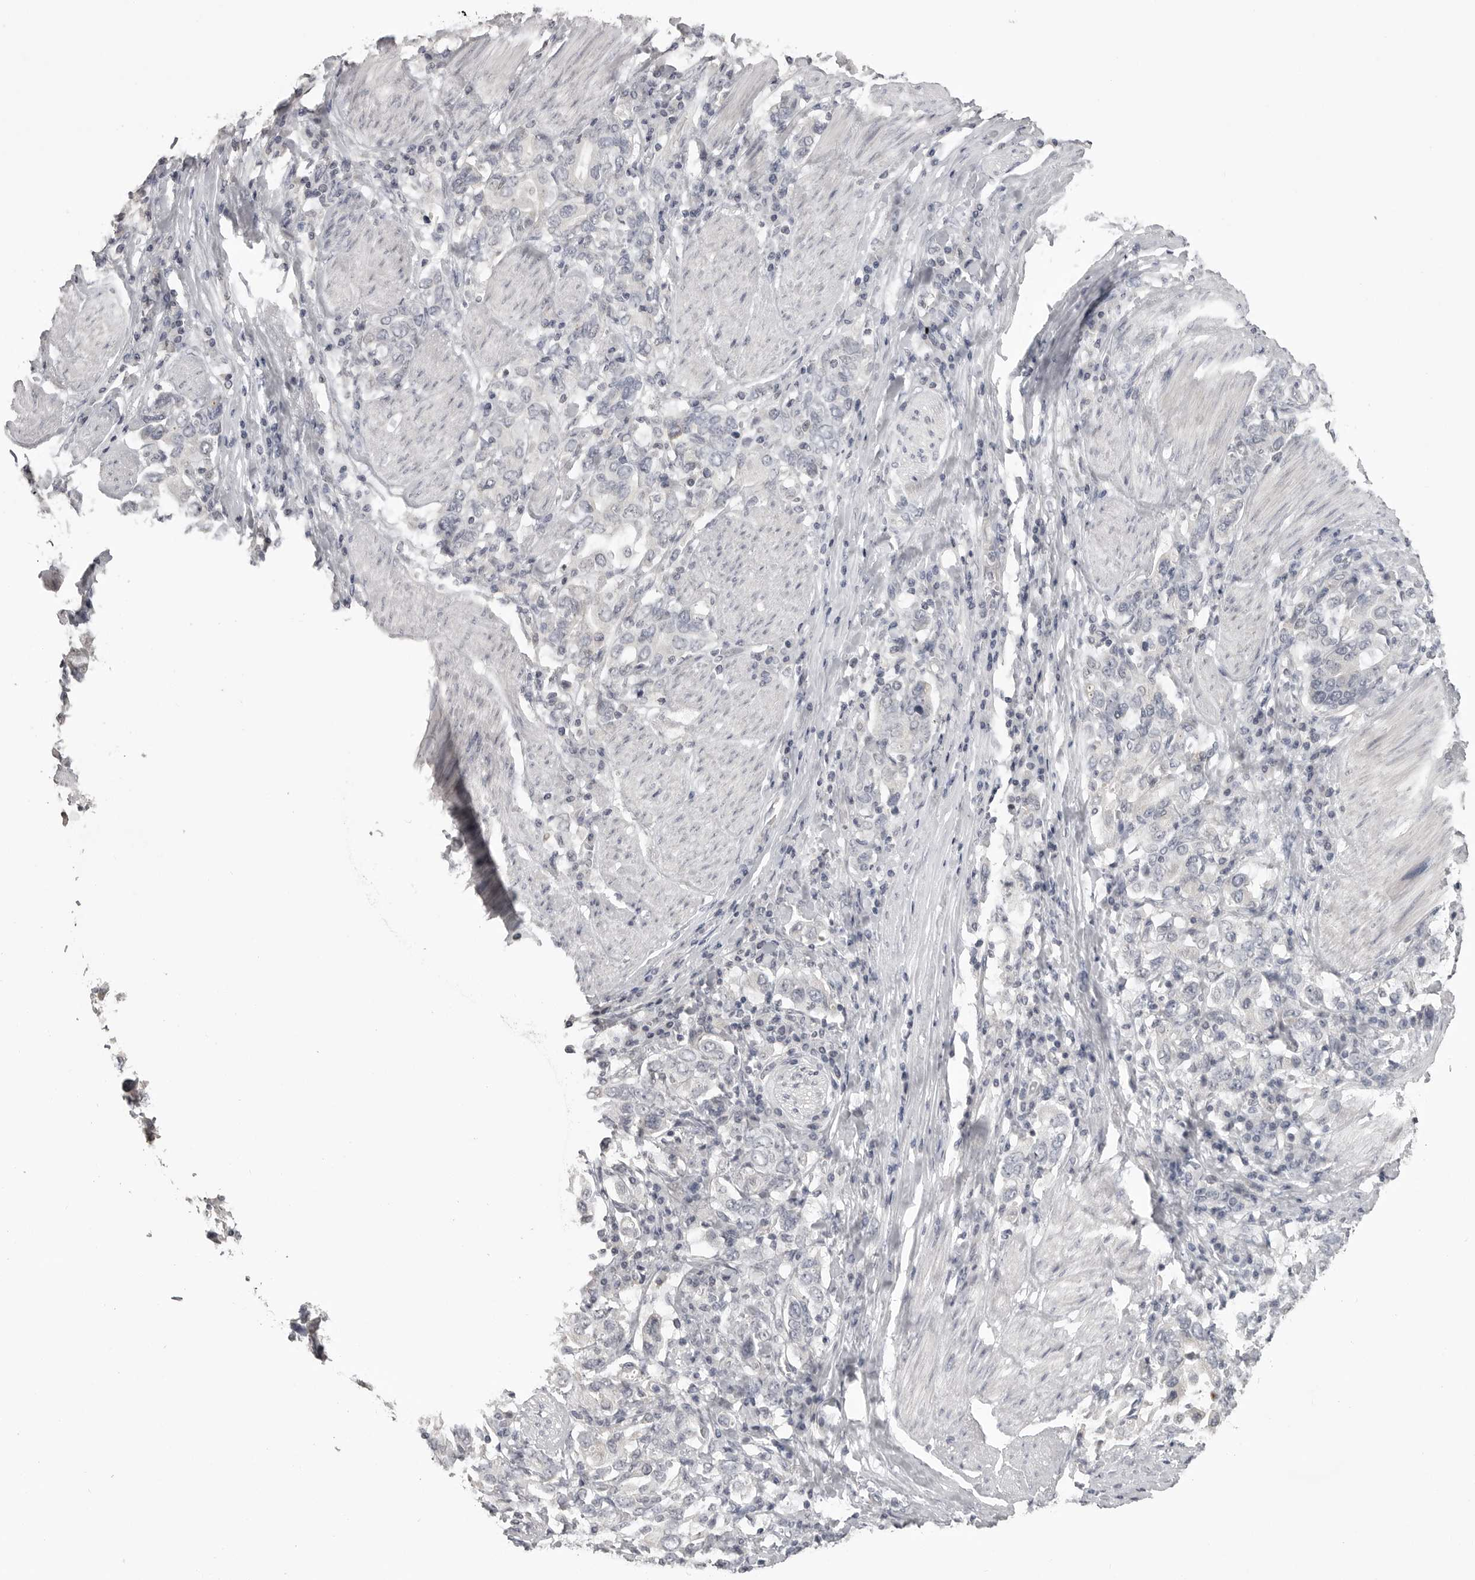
{"staining": {"intensity": "negative", "quantity": "none", "location": "none"}, "tissue": "stomach cancer", "cell_type": "Tumor cells", "image_type": "cancer", "snomed": [{"axis": "morphology", "description": "Adenocarcinoma, NOS"}, {"axis": "topography", "description": "Stomach, upper"}], "caption": "A high-resolution photomicrograph shows IHC staining of adenocarcinoma (stomach), which reveals no significant expression in tumor cells.", "gene": "GPN2", "patient": {"sex": "male", "age": 62}}